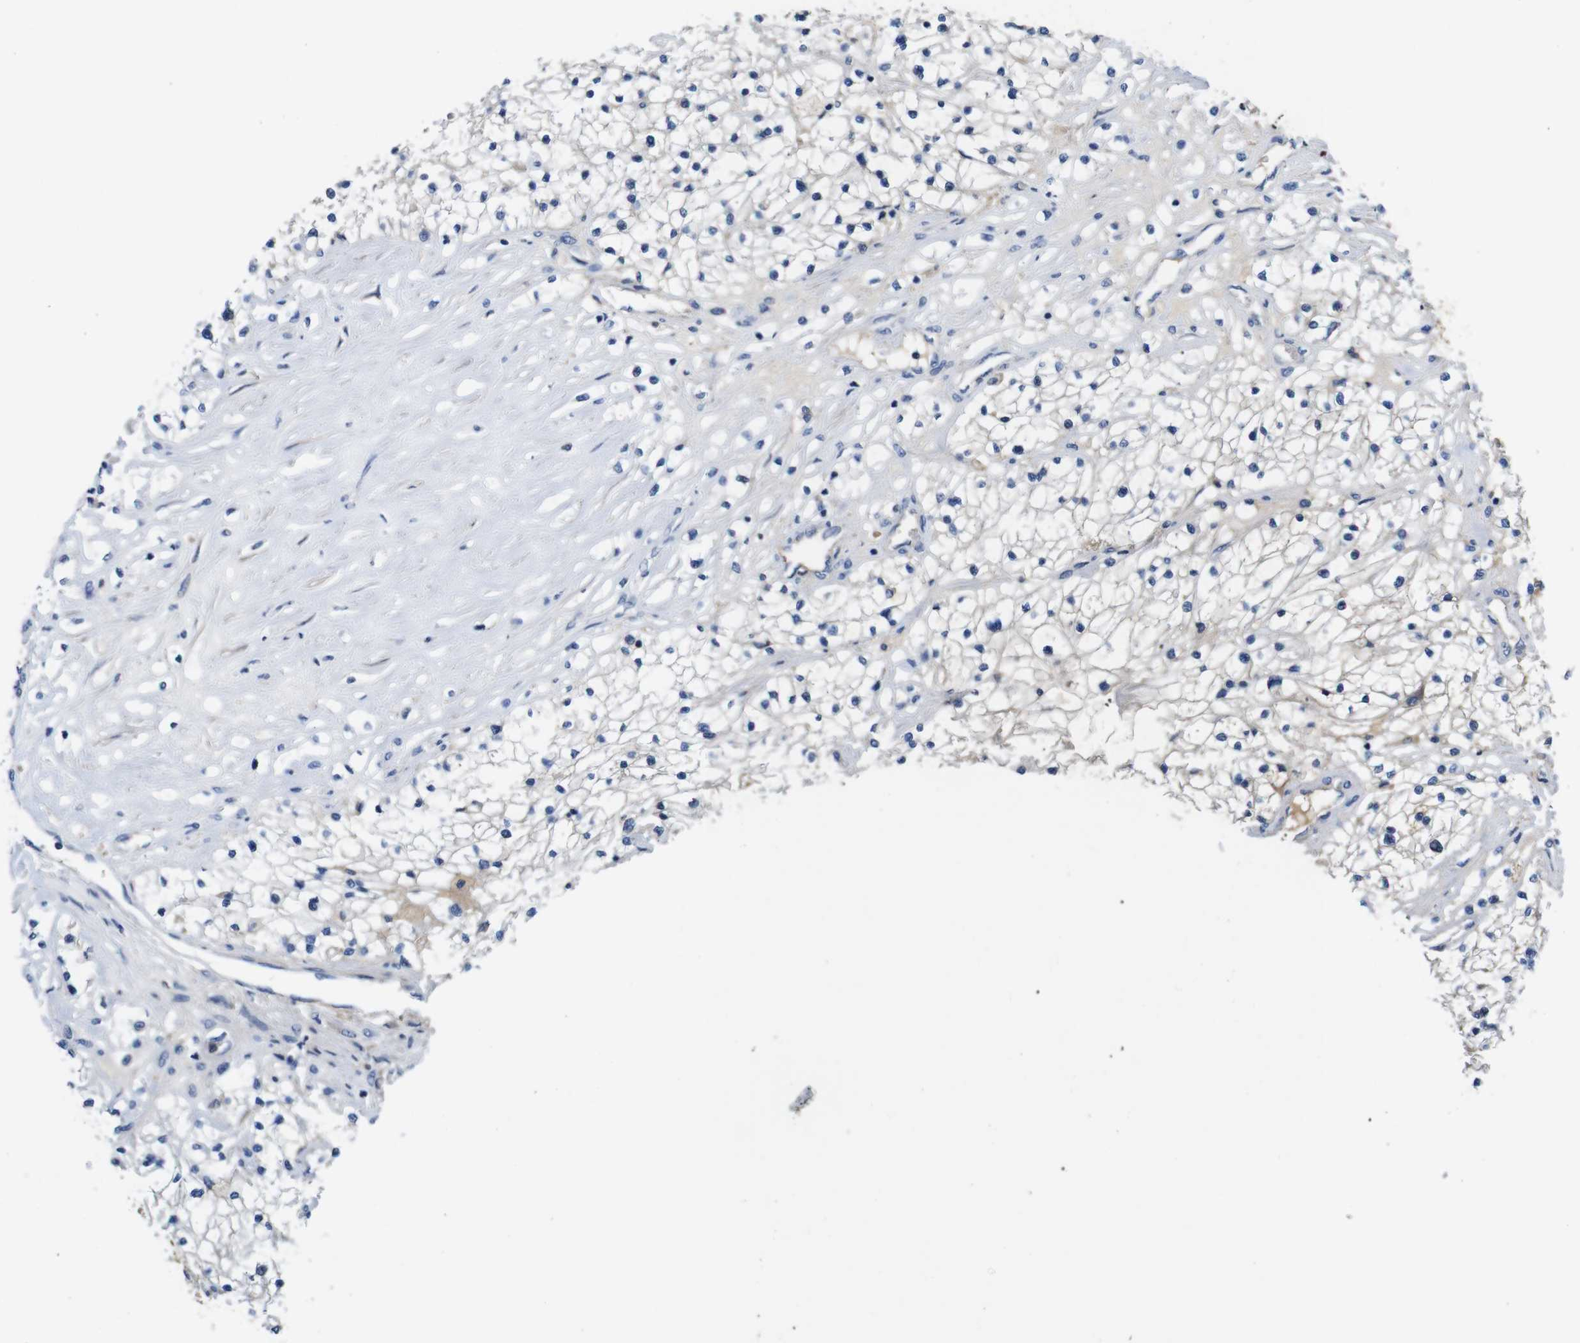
{"staining": {"intensity": "negative", "quantity": "none", "location": "none"}, "tissue": "renal cancer", "cell_type": "Tumor cells", "image_type": "cancer", "snomed": [{"axis": "morphology", "description": "Adenocarcinoma, NOS"}, {"axis": "topography", "description": "Kidney"}], "caption": "IHC photomicrograph of renal adenocarcinoma stained for a protein (brown), which reveals no staining in tumor cells.", "gene": "C1RL", "patient": {"sex": "male", "age": 68}}